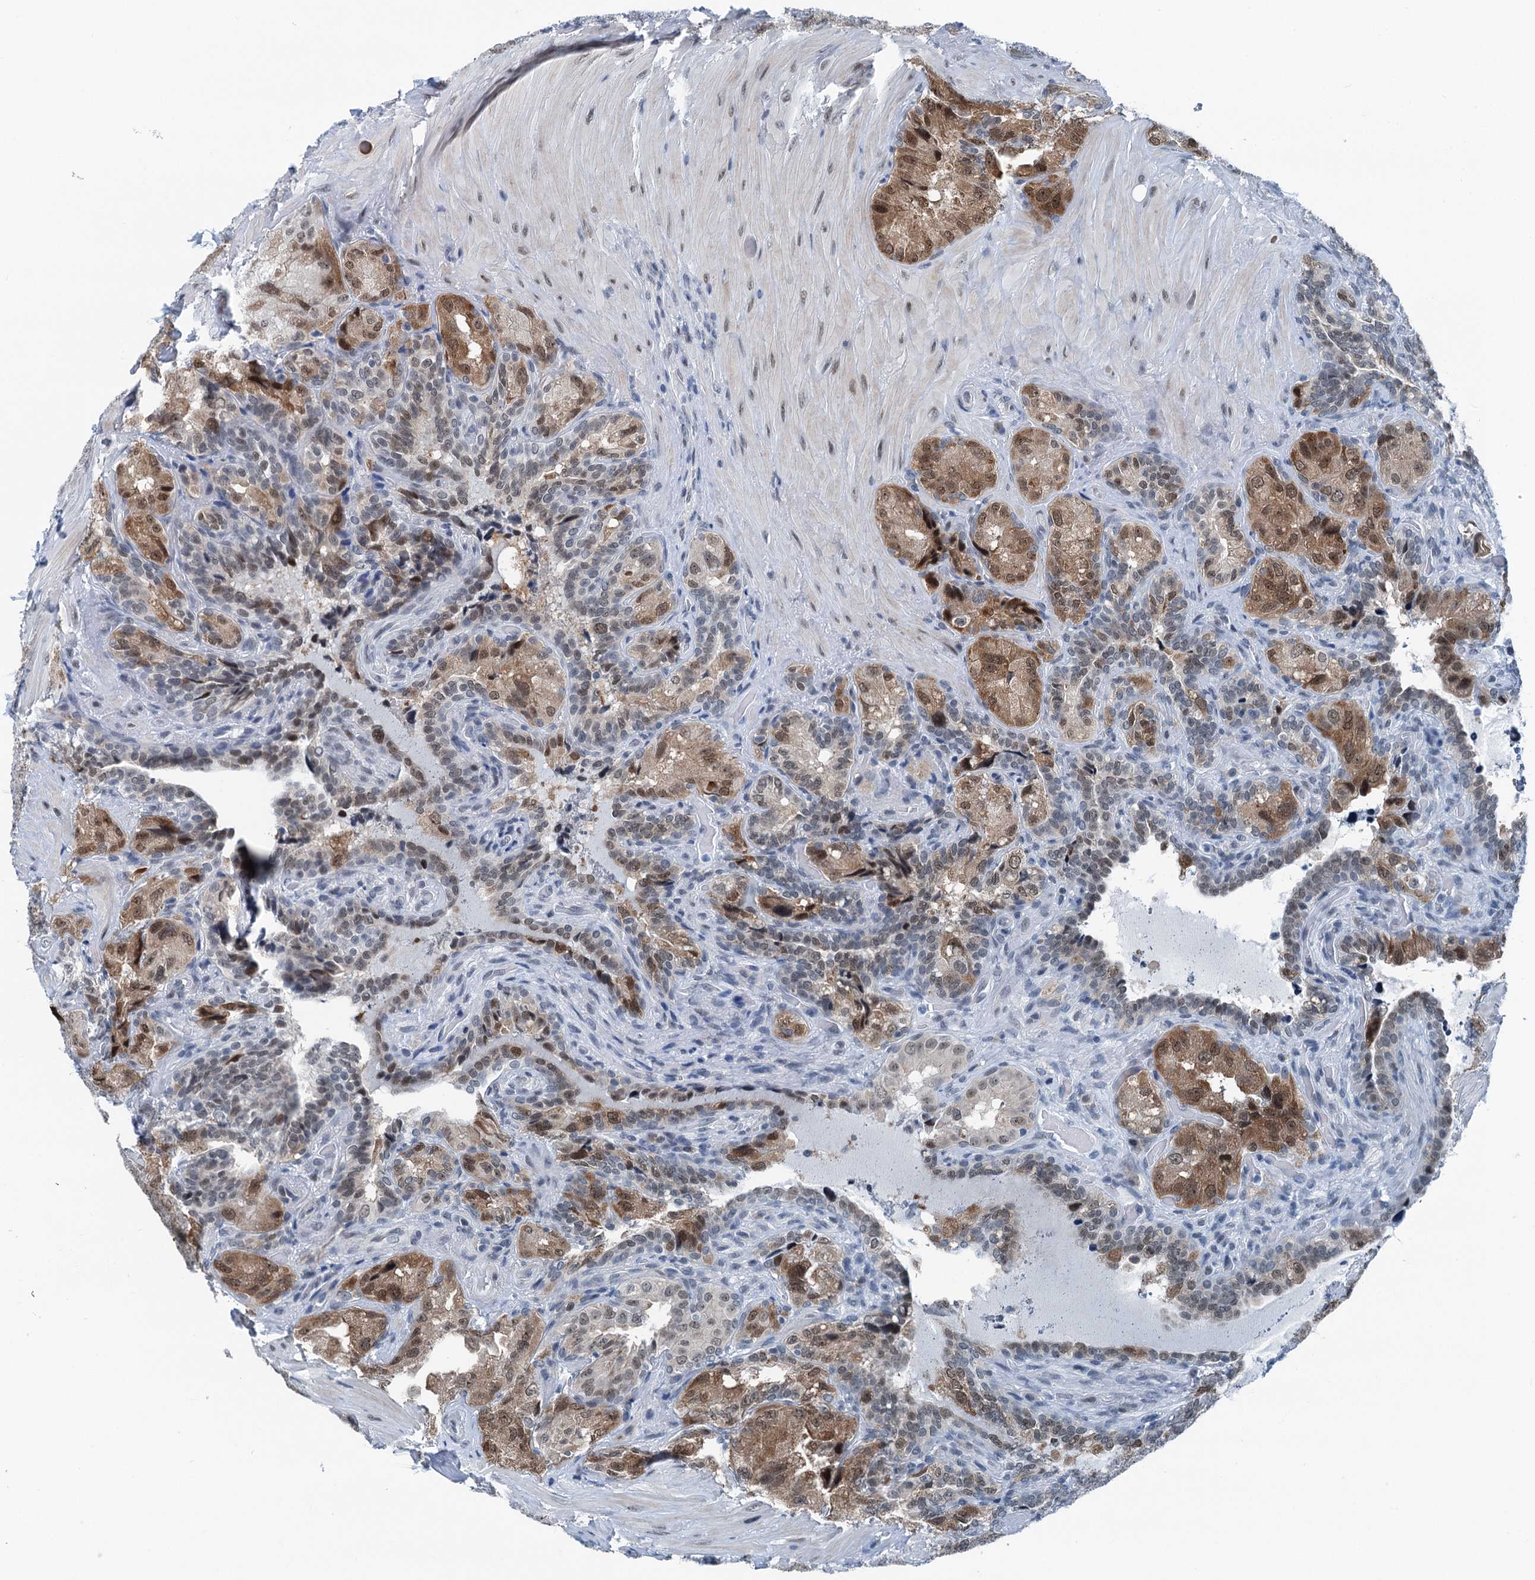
{"staining": {"intensity": "moderate", "quantity": "25%-75%", "location": "cytoplasmic/membranous,nuclear"}, "tissue": "seminal vesicle", "cell_type": "Glandular cells", "image_type": "normal", "snomed": [{"axis": "morphology", "description": "Normal tissue, NOS"}, {"axis": "topography", "description": "Seminal veicle"}, {"axis": "topography", "description": "Peripheral nerve tissue"}], "caption": "High-magnification brightfield microscopy of unremarkable seminal vesicle stained with DAB (3,3'-diaminobenzidine) (brown) and counterstained with hematoxylin (blue). glandular cells exhibit moderate cytoplasmic/membranous,nuclear staining is seen in about25%-75% of cells.", "gene": "TRPT1", "patient": {"sex": "male", "age": 67}}